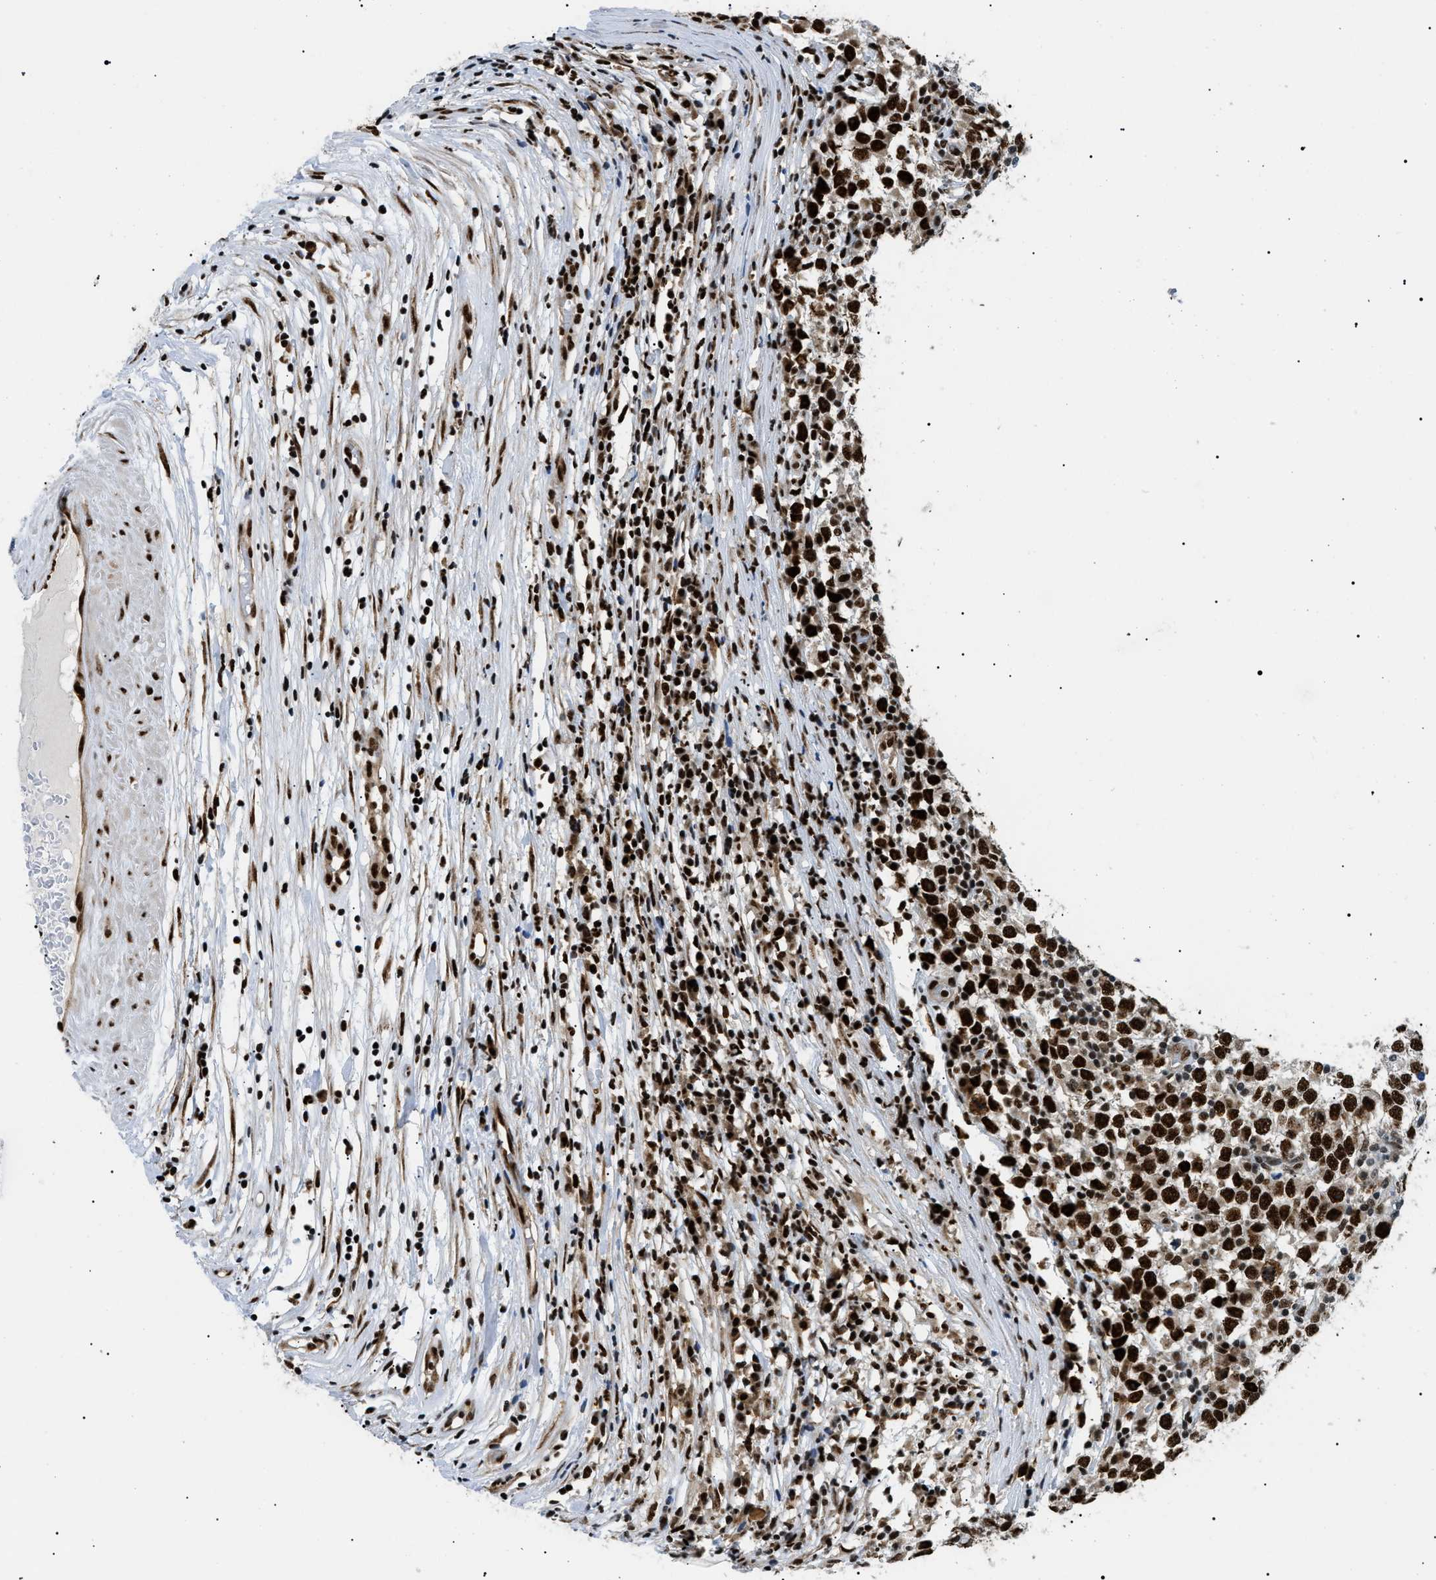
{"staining": {"intensity": "strong", "quantity": "<25%", "location": "nuclear"}, "tissue": "testis cancer", "cell_type": "Tumor cells", "image_type": "cancer", "snomed": [{"axis": "morphology", "description": "Seminoma, NOS"}, {"axis": "topography", "description": "Testis"}], "caption": "Protein staining of testis cancer (seminoma) tissue shows strong nuclear expression in approximately <25% of tumor cells.", "gene": "CWC25", "patient": {"sex": "male", "age": 65}}